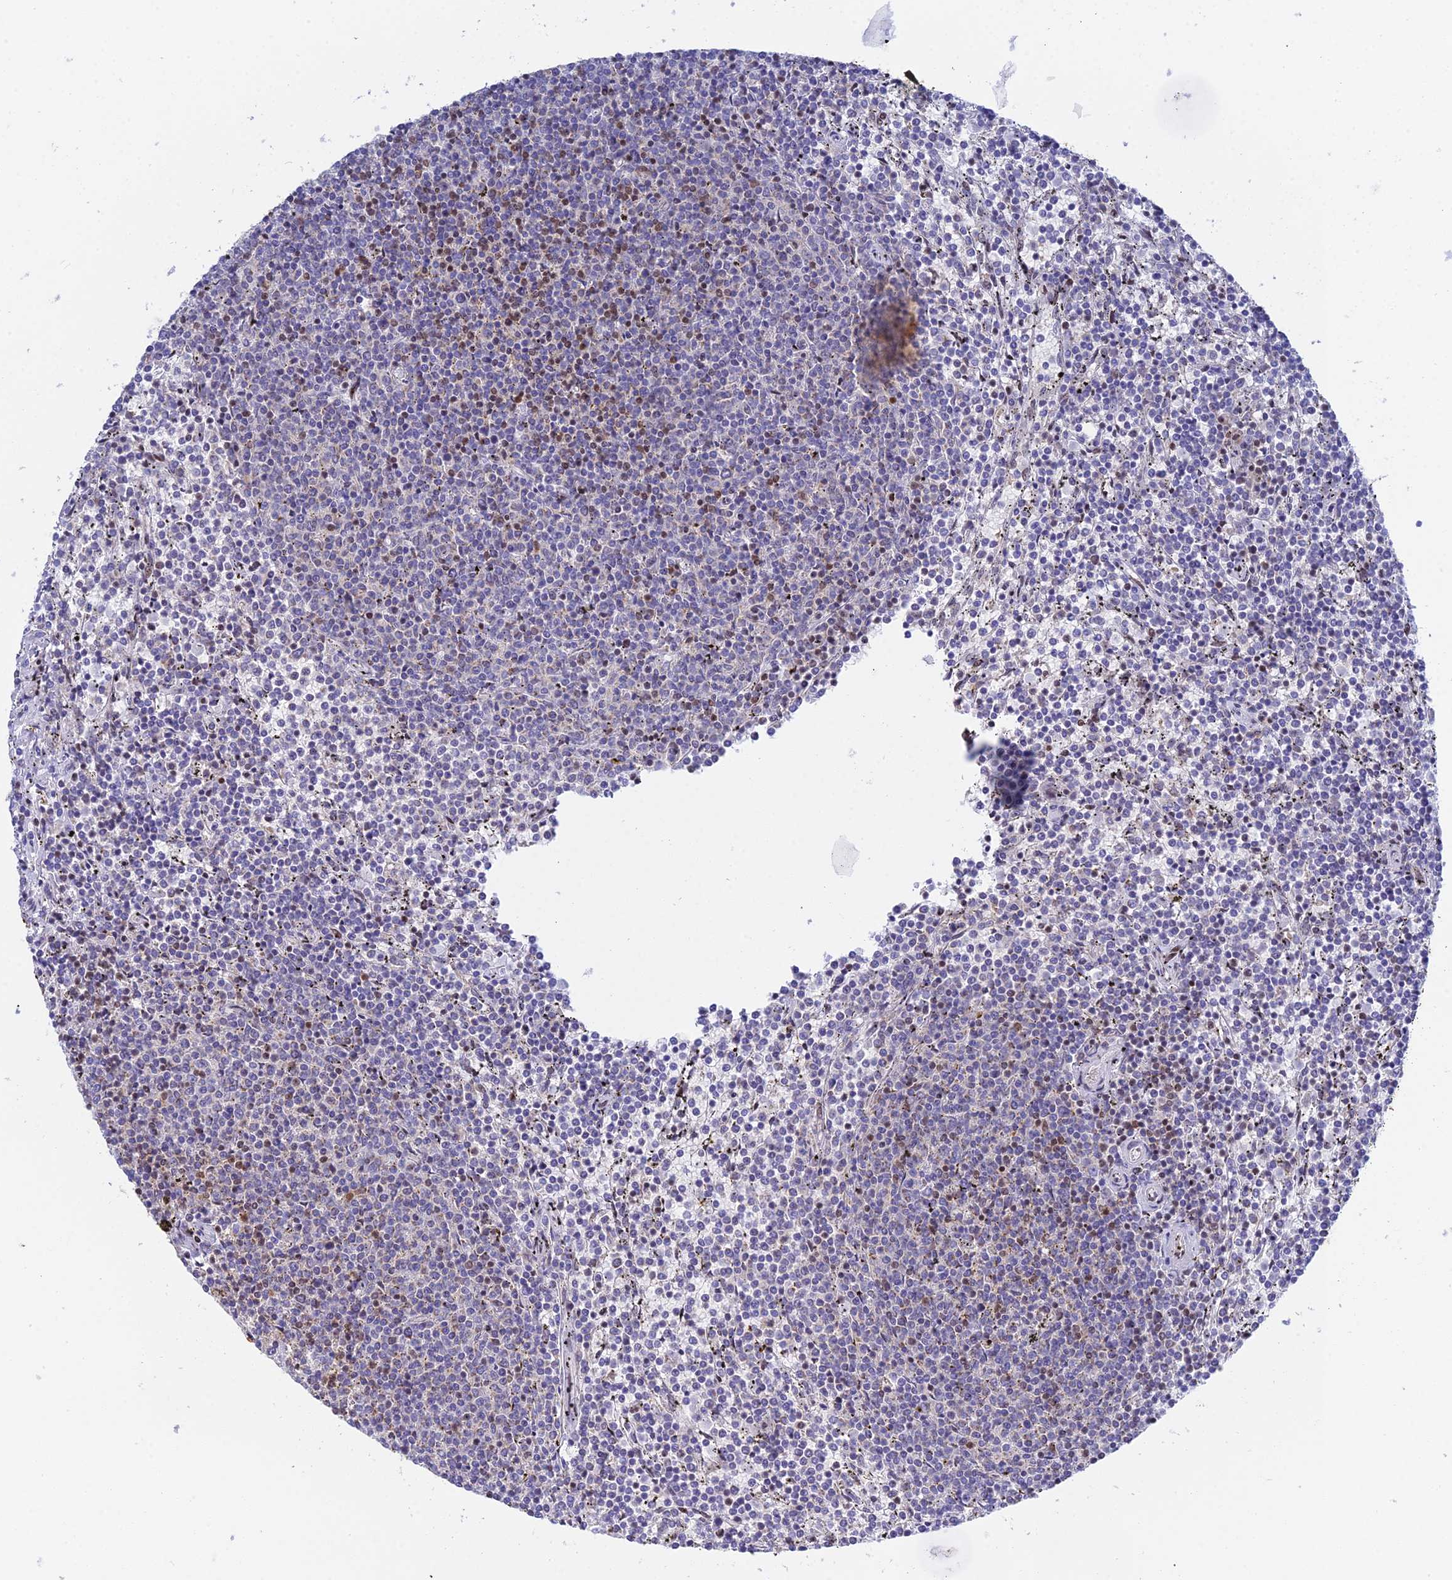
{"staining": {"intensity": "weak", "quantity": "<25%", "location": "cytoplasmic/membranous"}, "tissue": "lymphoma", "cell_type": "Tumor cells", "image_type": "cancer", "snomed": [{"axis": "morphology", "description": "Malignant lymphoma, non-Hodgkin's type, Low grade"}, {"axis": "topography", "description": "Spleen"}], "caption": "Low-grade malignant lymphoma, non-Hodgkin's type stained for a protein using immunohistochemistry displays no expression tumor cells.", "gene": "ELOA2", "patient": {"sex": "female", "age": 50}}